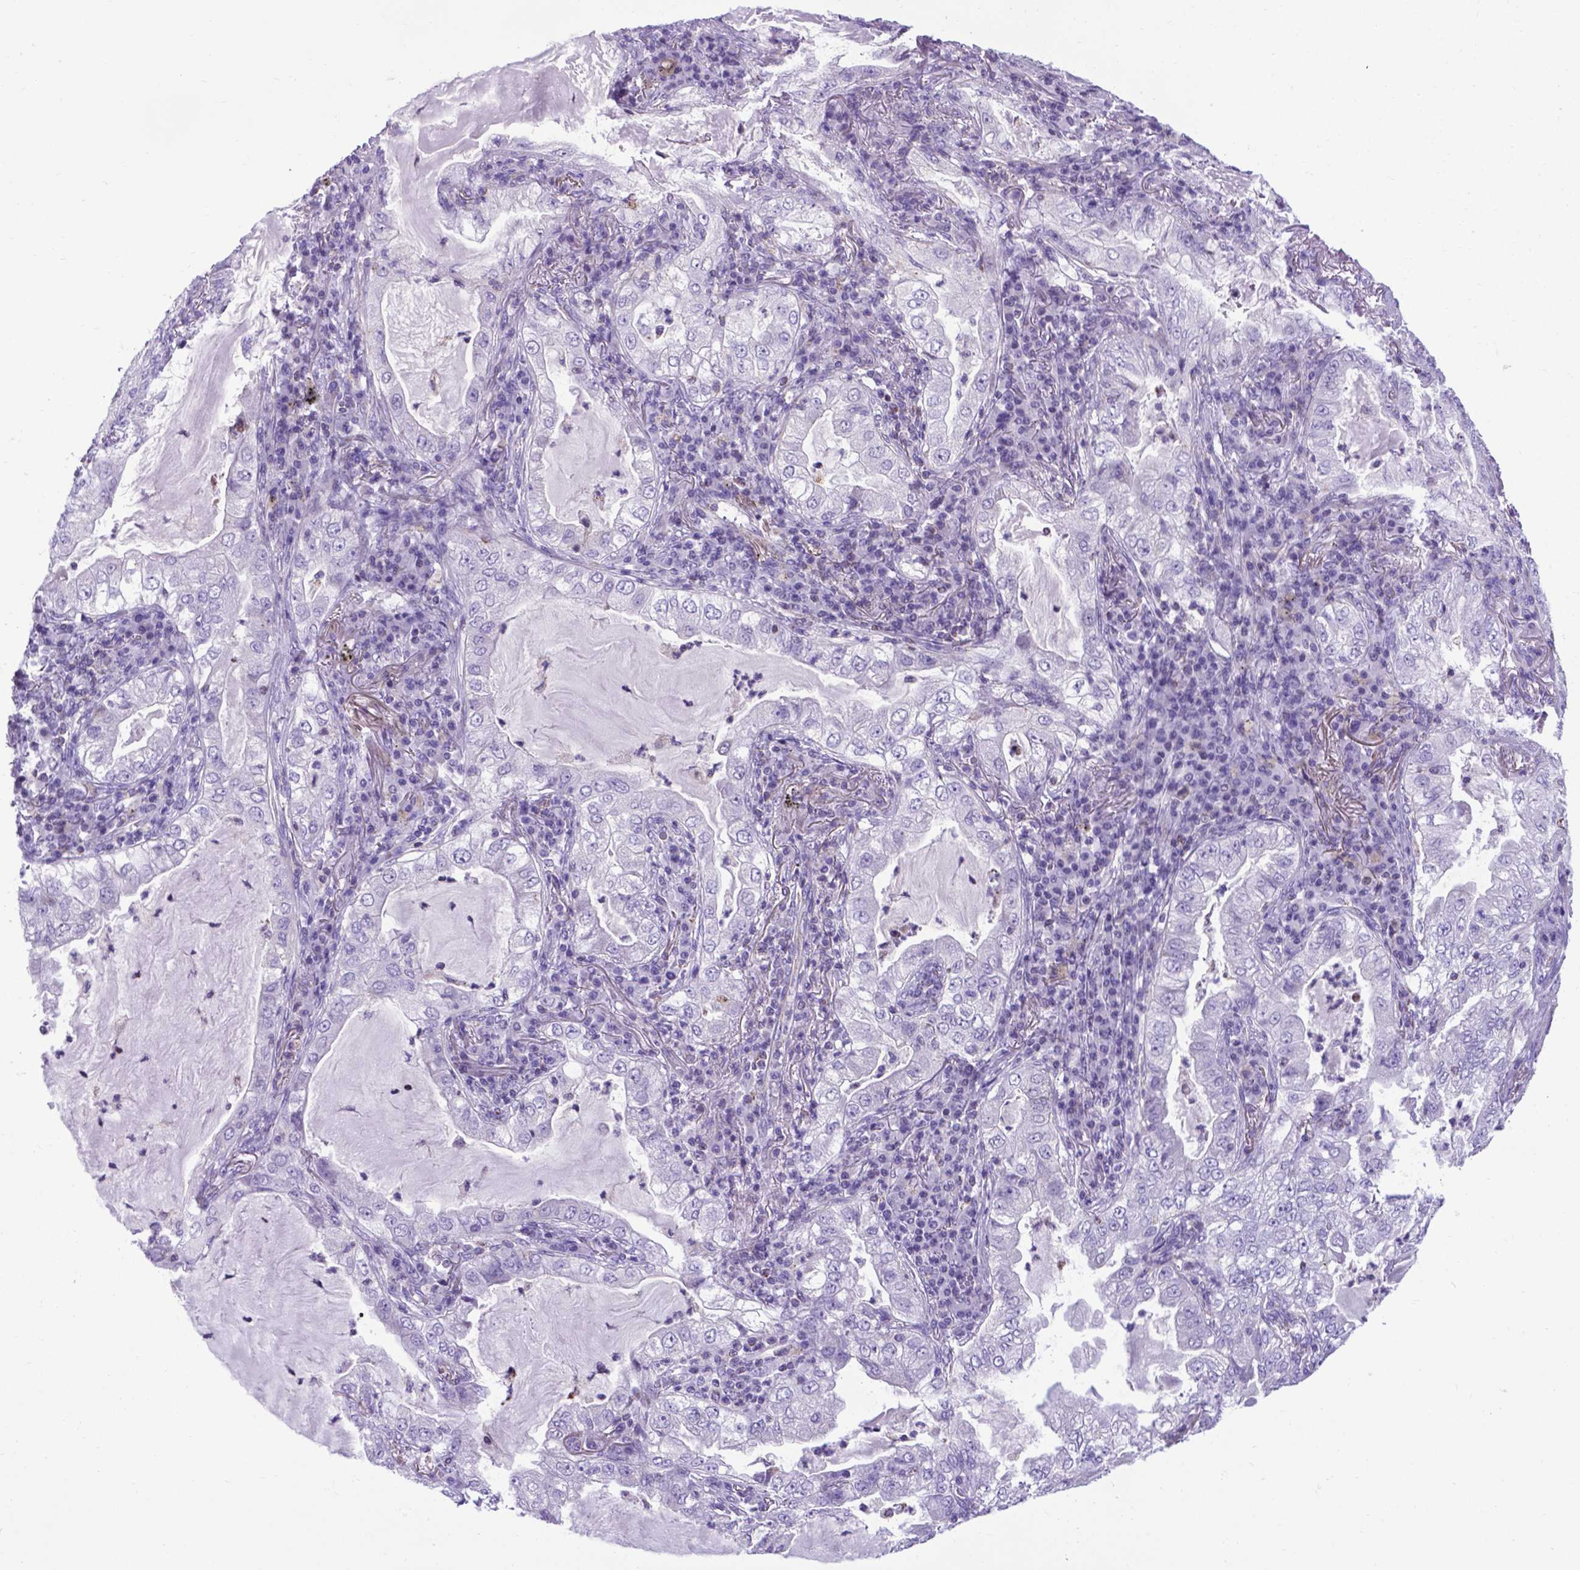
{"staining": {"intensity": "negative", "quantity": "none", "location": "none"}, "tissue": "lung cancer", "cell_type": "Tumor cells", "image_type": "cancer", "snomed": [{"axis": "morphology", "description": "Adenocarcinoma, NOS"}, {"axis": "topography", "description": "Lung"}], "caption": "Immunohistochemistry (IHC) of lung cancer (adenocarcinoma) displays no expression in tumor cells.", "gene": "POU3F3", "patient": {"sex": "female", "age": 73}}